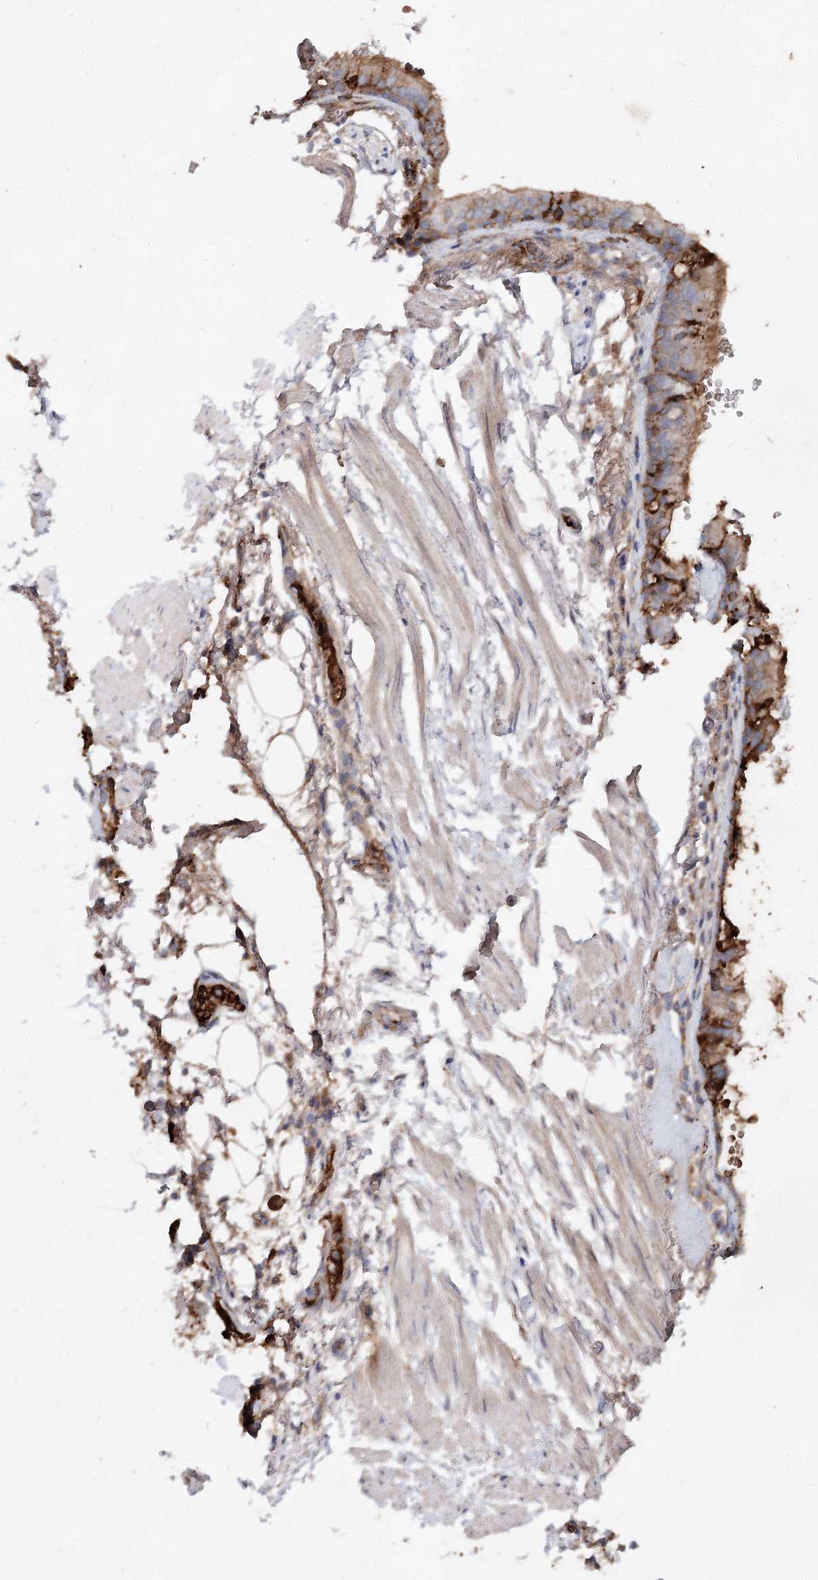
{"staining": {"intensity": "negative", "quantity": "none", "location": "none"}, "tissue": "adipose tissue", "cell_type": "Adipocytes", "image_type": "normal", "snomed": [{"axis": "morphology", "description": "Normal tissue, NOS"}, {"axis": "topography", "description": "Lymph node"}, {"axis": "topography", "description": "Cartilage tissue"}, {"axis": "topography", "description": "Bronchus"}], "caption": "Adipocytes show no significant staining in benign adipose tissue.", "gene": "TASOR2", "patient": {"sex": "male", "age": 63}}